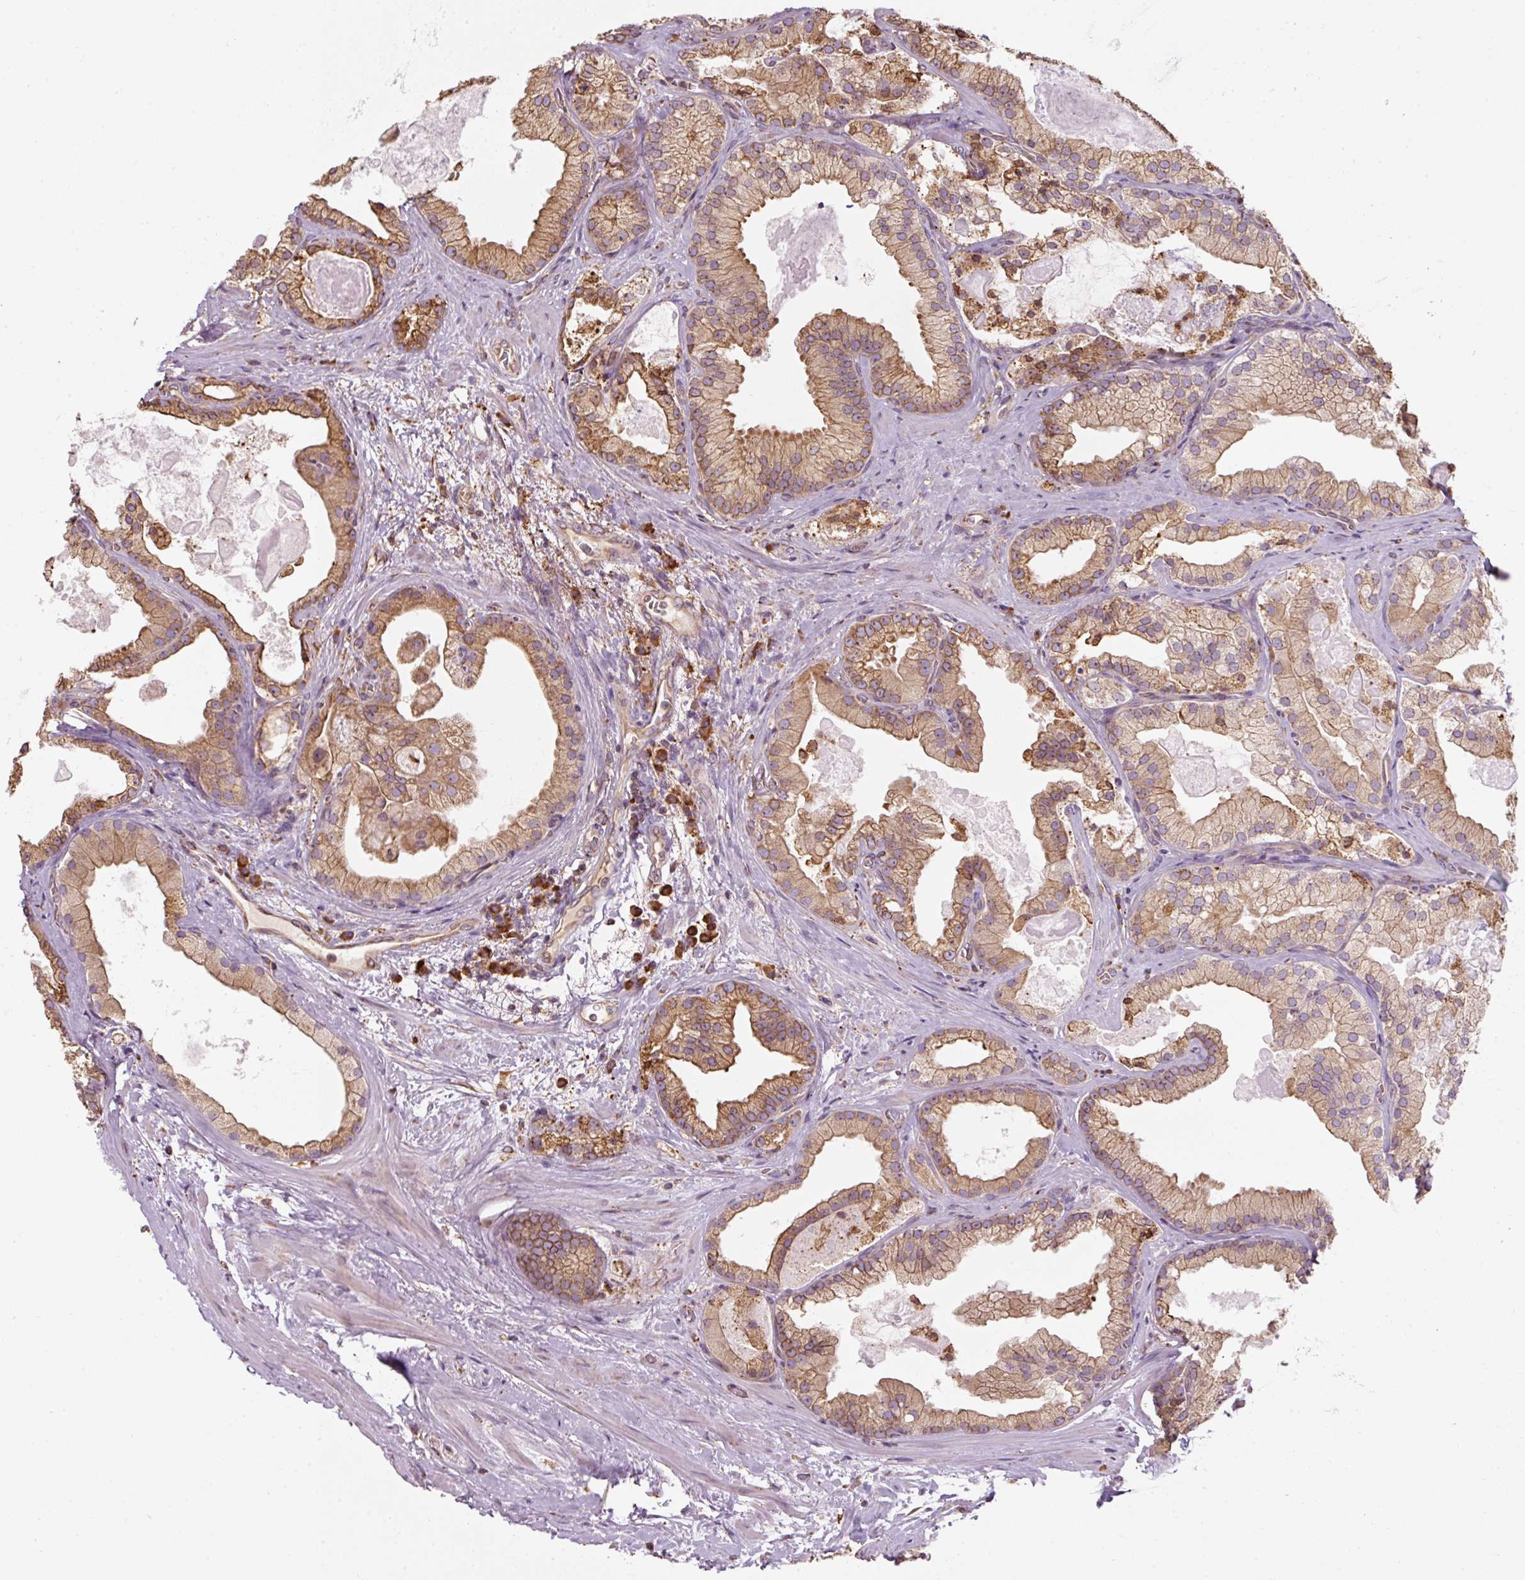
{"staining": {"intensity": "moderate", "quantity": ">75%", "location": "cytoplasmic/membranous"}, "tissue": "prostate cancer", "cell_type": "Tumor cells", "image_type": "cancer", "snomed": [{"axis": "morphology", "description": "Adenocarcinoma, High grade"}, {"axis": "topography", "description": "Prostate"}], "caption": "DAB immunohistochemical staining of adenocarcinoma (high-grade) (prostate) exhibits moderate cytoplasmic/membranous protein expression in approximately >75% of tumor cells.", "gene": "PRKCSH", "patient": {"sex": "male", "age": 68}}